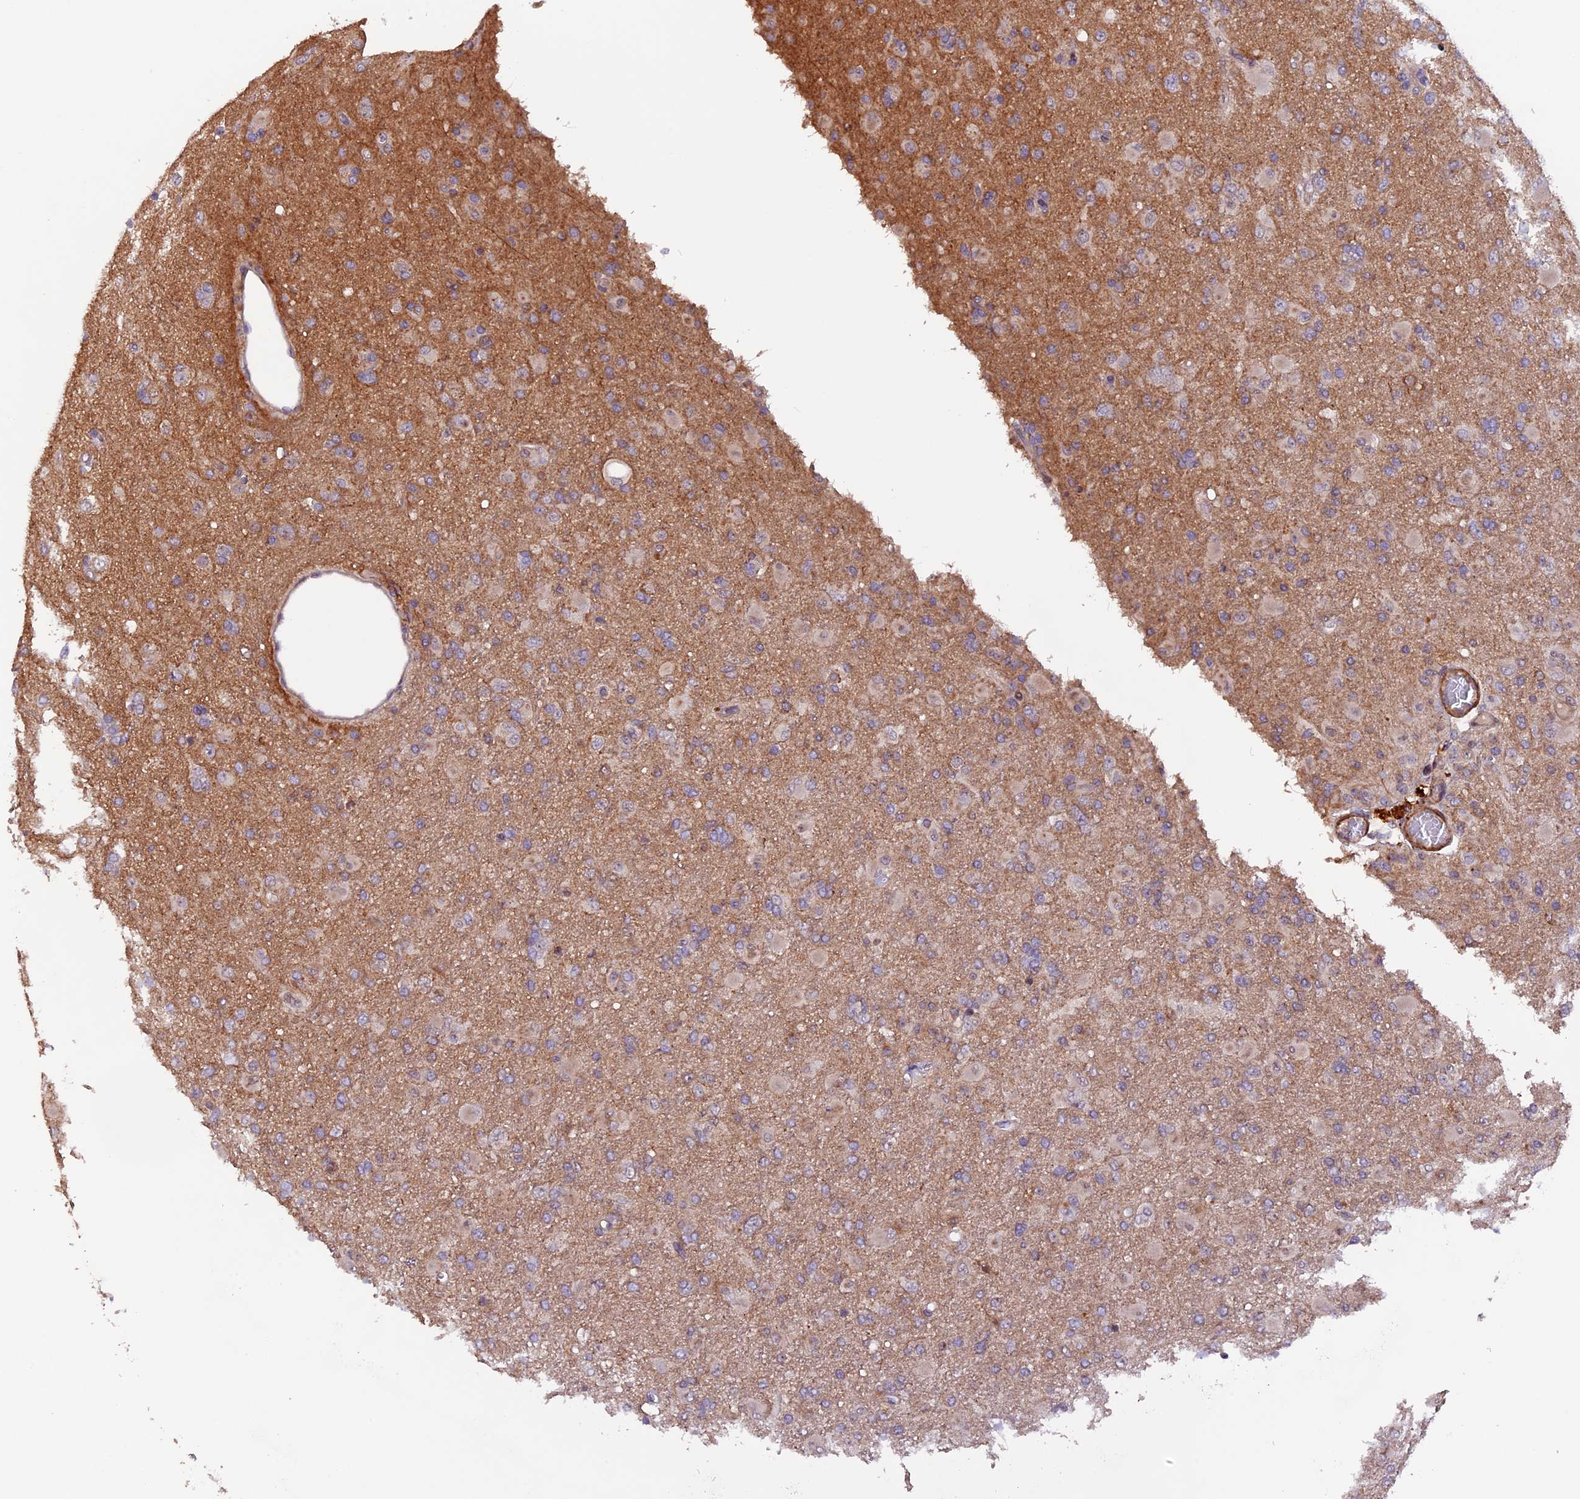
{"staining": {"intensity": "negative", "quantity": "none", "location": "none"}, "tissue": "glioma", "cell_type": "Tumor cells", "image_type": "cancer", "snomed": [{"axis": "morphology", "description": "Glioma, malignant, Low grade"}, {"axis": "topography", "description": "Brain"}], "caption": "Tumor cells show no significant expression in low-grade glioma (malignant).", "gene": "GNB5", "patient": {"sex": "male", "age": 65}}